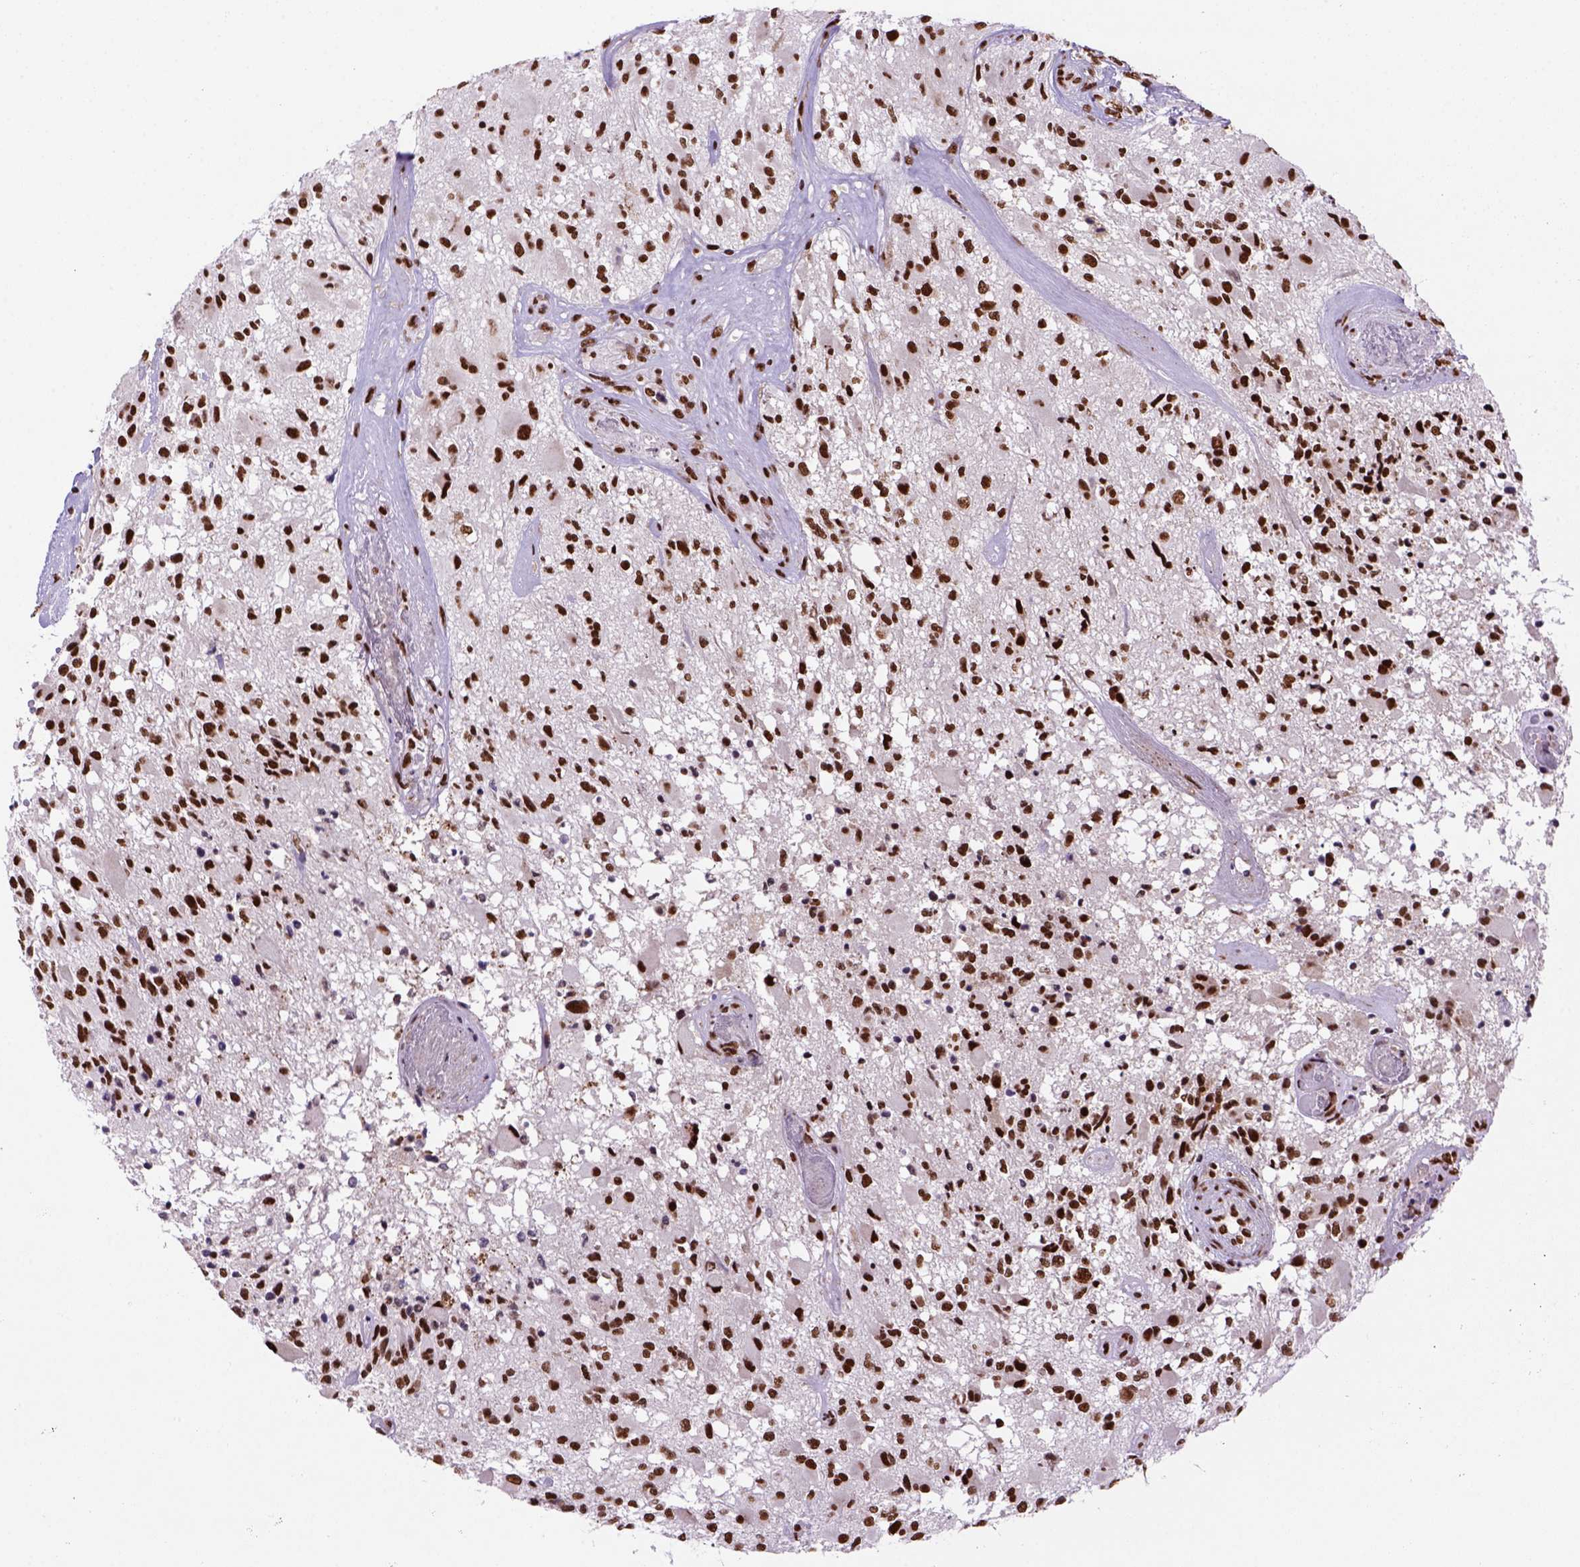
{"staining": {"intensity": "strong", "quantity": ">75%", "location": "nuclear"}, "tissue": "glioma", "cell_type": "Tumor cells", "image_type": "cancer", "snomed": [{"axis": "morphology", "description": "Glioma, malignant, High grade"}, {"axis": "topography", "description": "Brain"}], "caption": "Protein expression analysis of human glioma reveals strong nuclear expression in about >75% of tumor cells.", "gene": "NSMCE2", "patient": {"sex": "female", "age": 63}}